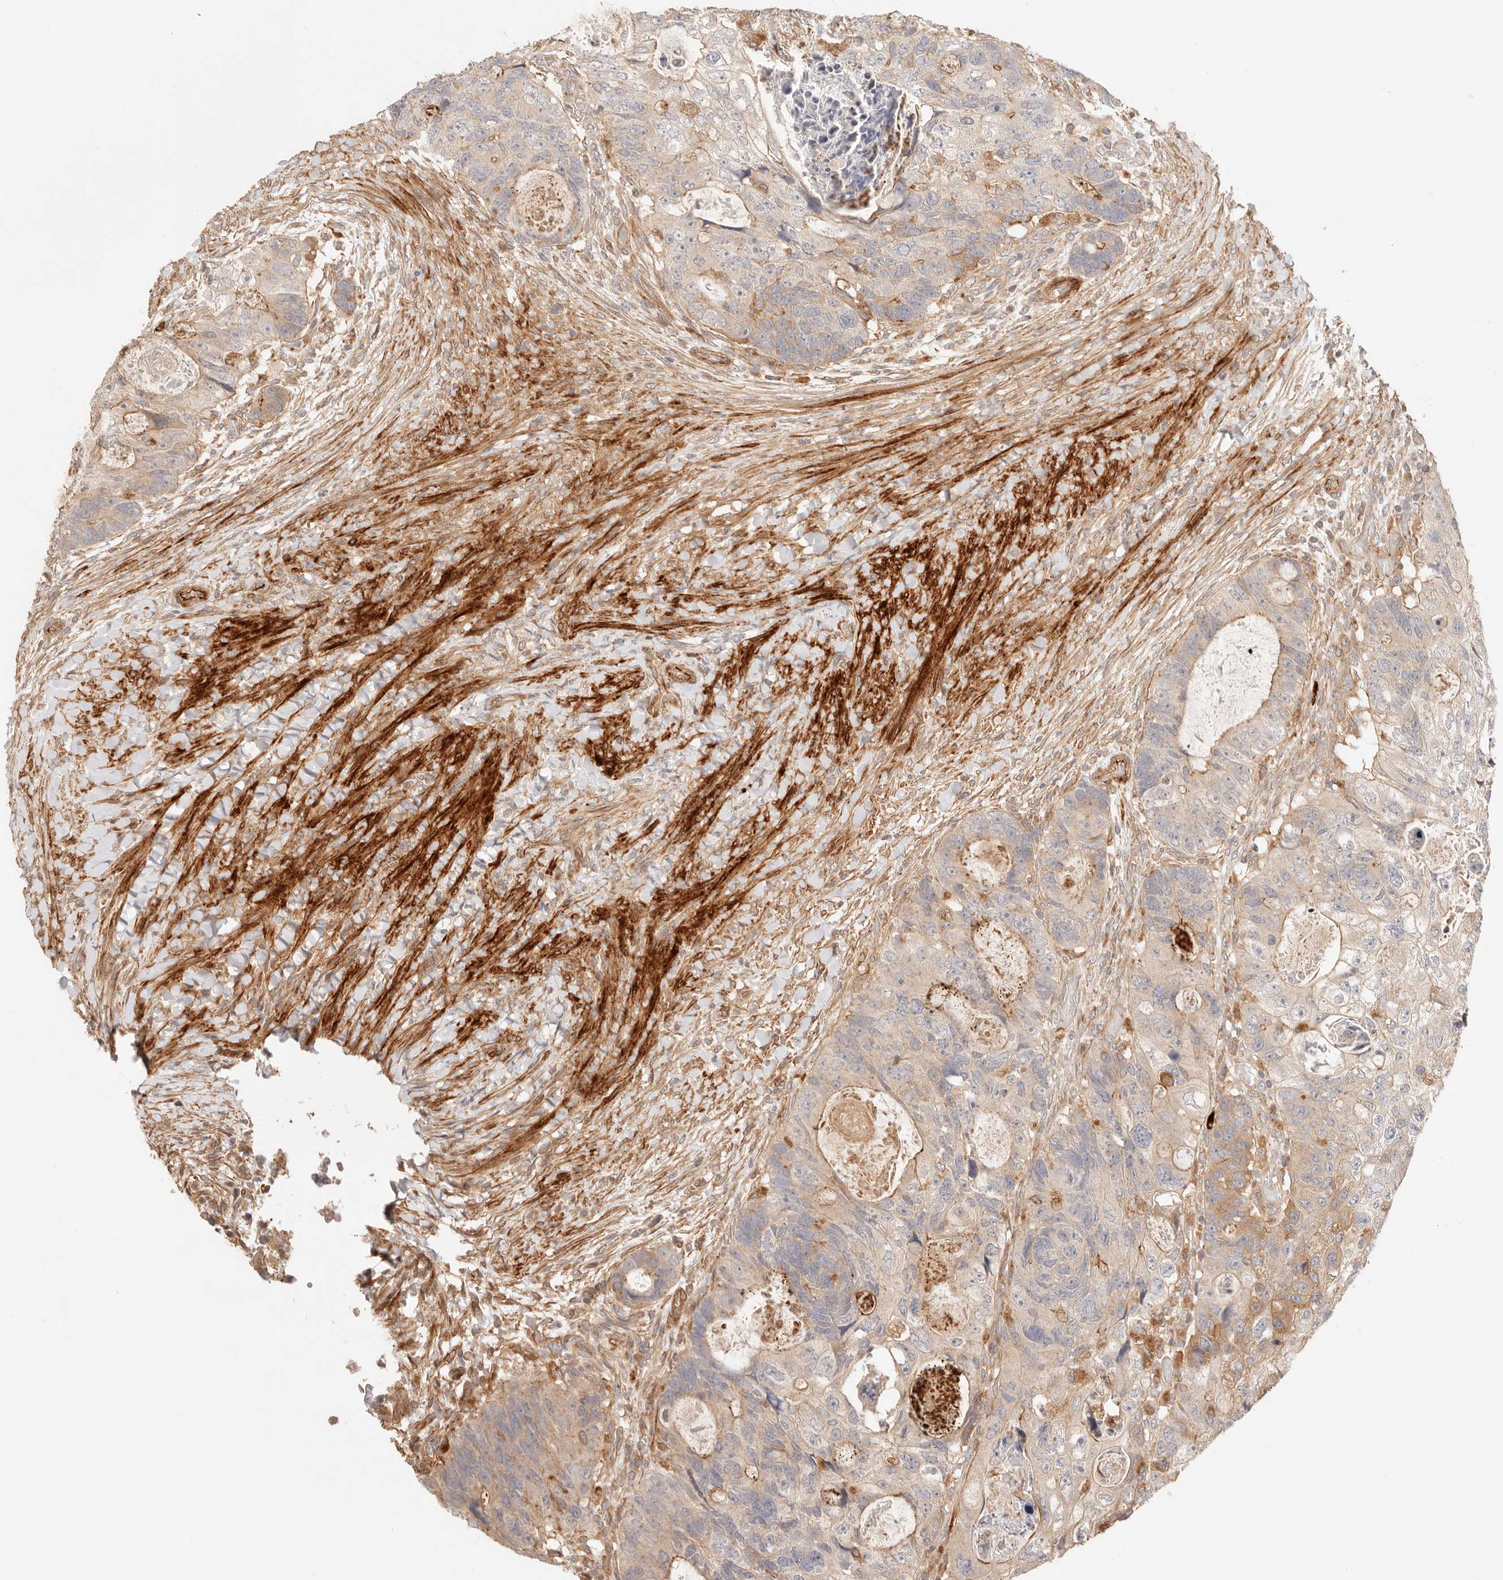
{"staining": {"intensity": "moderate", "quantity": "25%-75%", "location": "cytoplasmic/membranous"}, "tissue": "colorectal cancer", "cell_type": "Tumor cells", "image_type": "cancer", "snomed": [{"axis": "morphology", "description": "Adenocarcinoma, NOS"}, {"axis": "topography", "description": "Rectum"}], "caption": "An IHC micrograph of neoplastic tissue is shown. Protein staining in brown highlights moderate cytoplasmic/membranous positivity in colorectal cancer within tumor cells.", "gene": "IL1R2", "patient": {"sex": "male", "age": 59}}